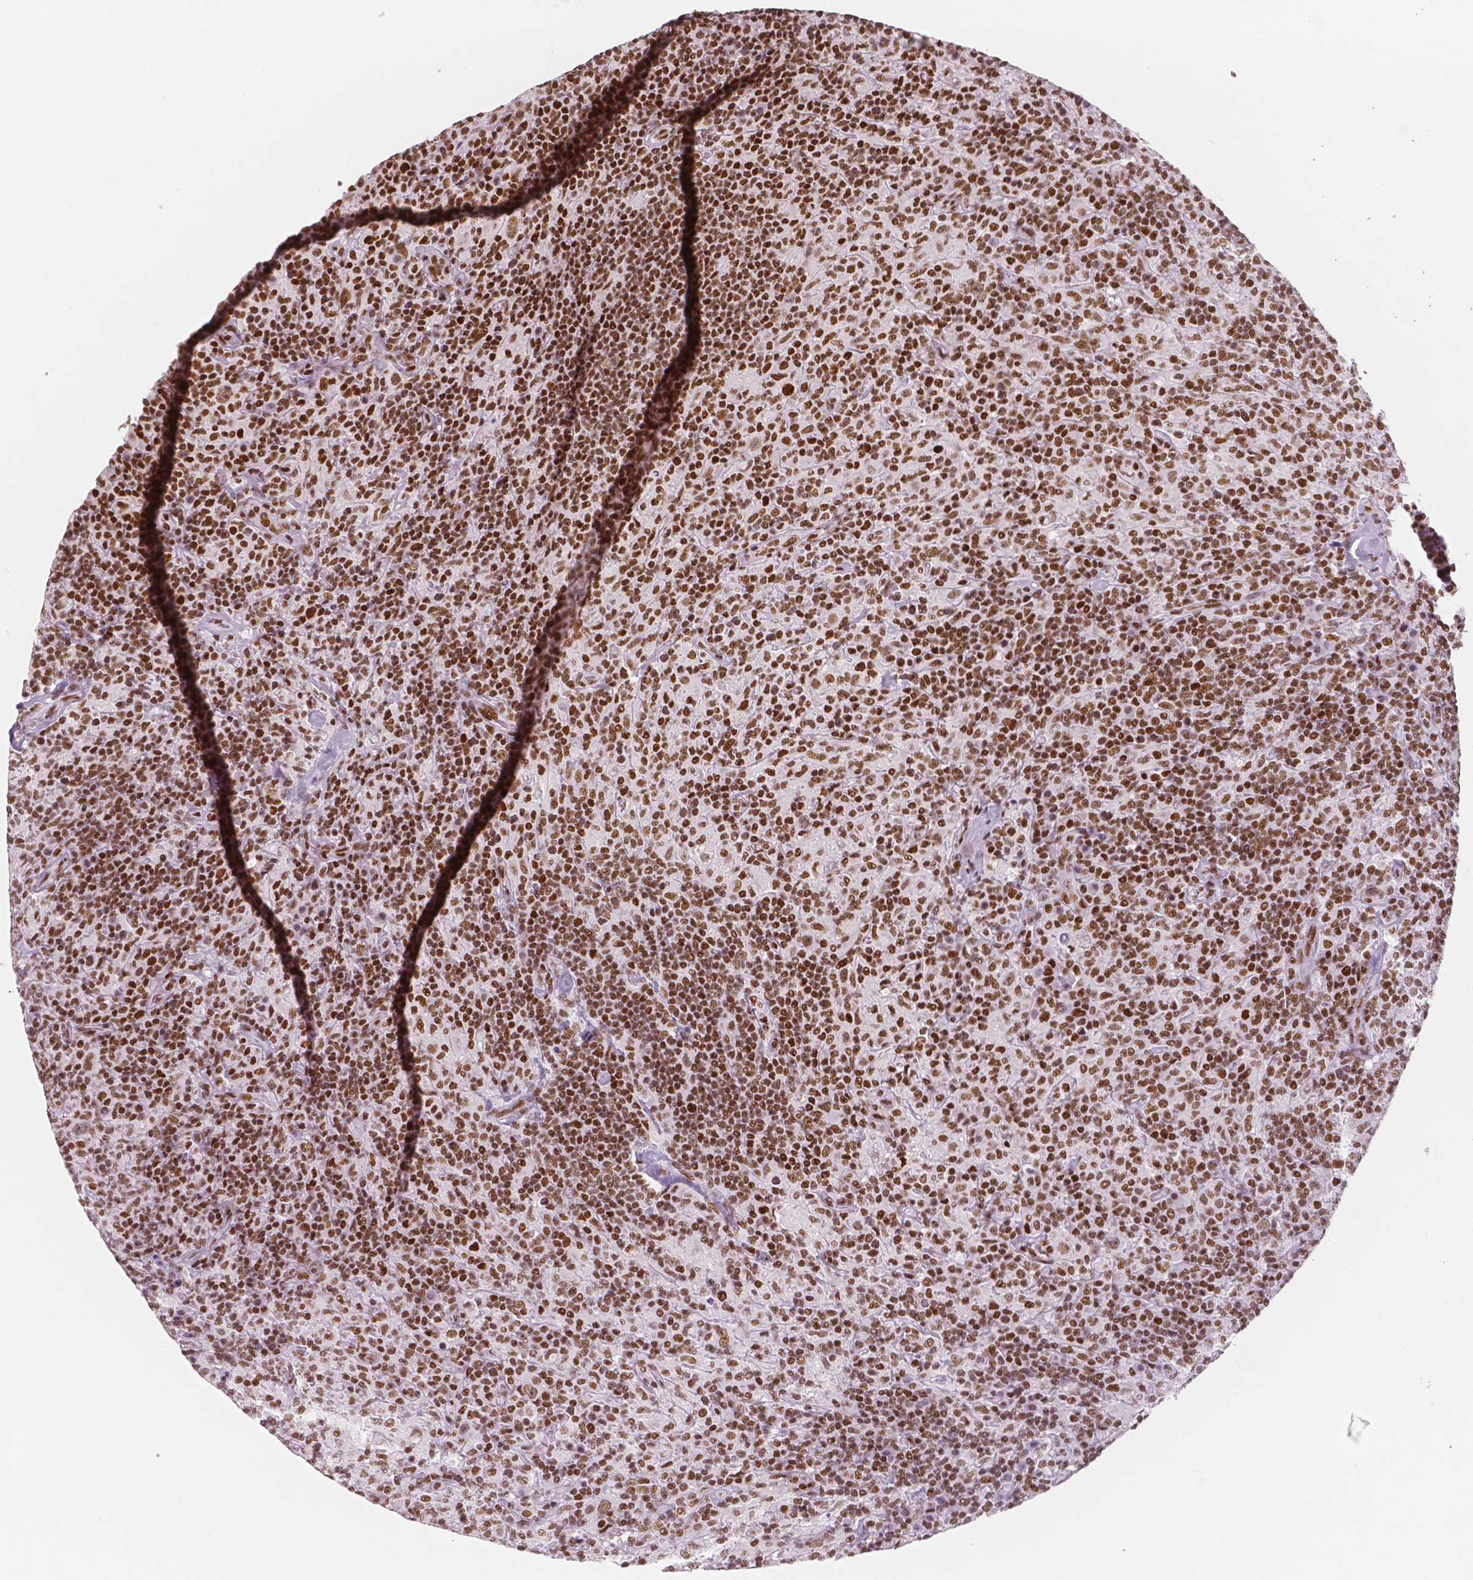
{"staining": {"intensity": "moderate", "quantity": ">75%", "location": "nuclear"}, "tissue": "lymphoma", "cell_type": "Tumor cells", "image_type": "cancer", "snomed": [{"axis": "morphology", "description": "Hodgkin's disease, NOS"}, {"axis": "topography", "description": "Lymph node"}], "caption": "Moderate nuclear protein staining is seen in about >75% of tumor cells in lymphoma.", "gene": "HDAC1", "patient": {"sex": "male", "age": 70}}